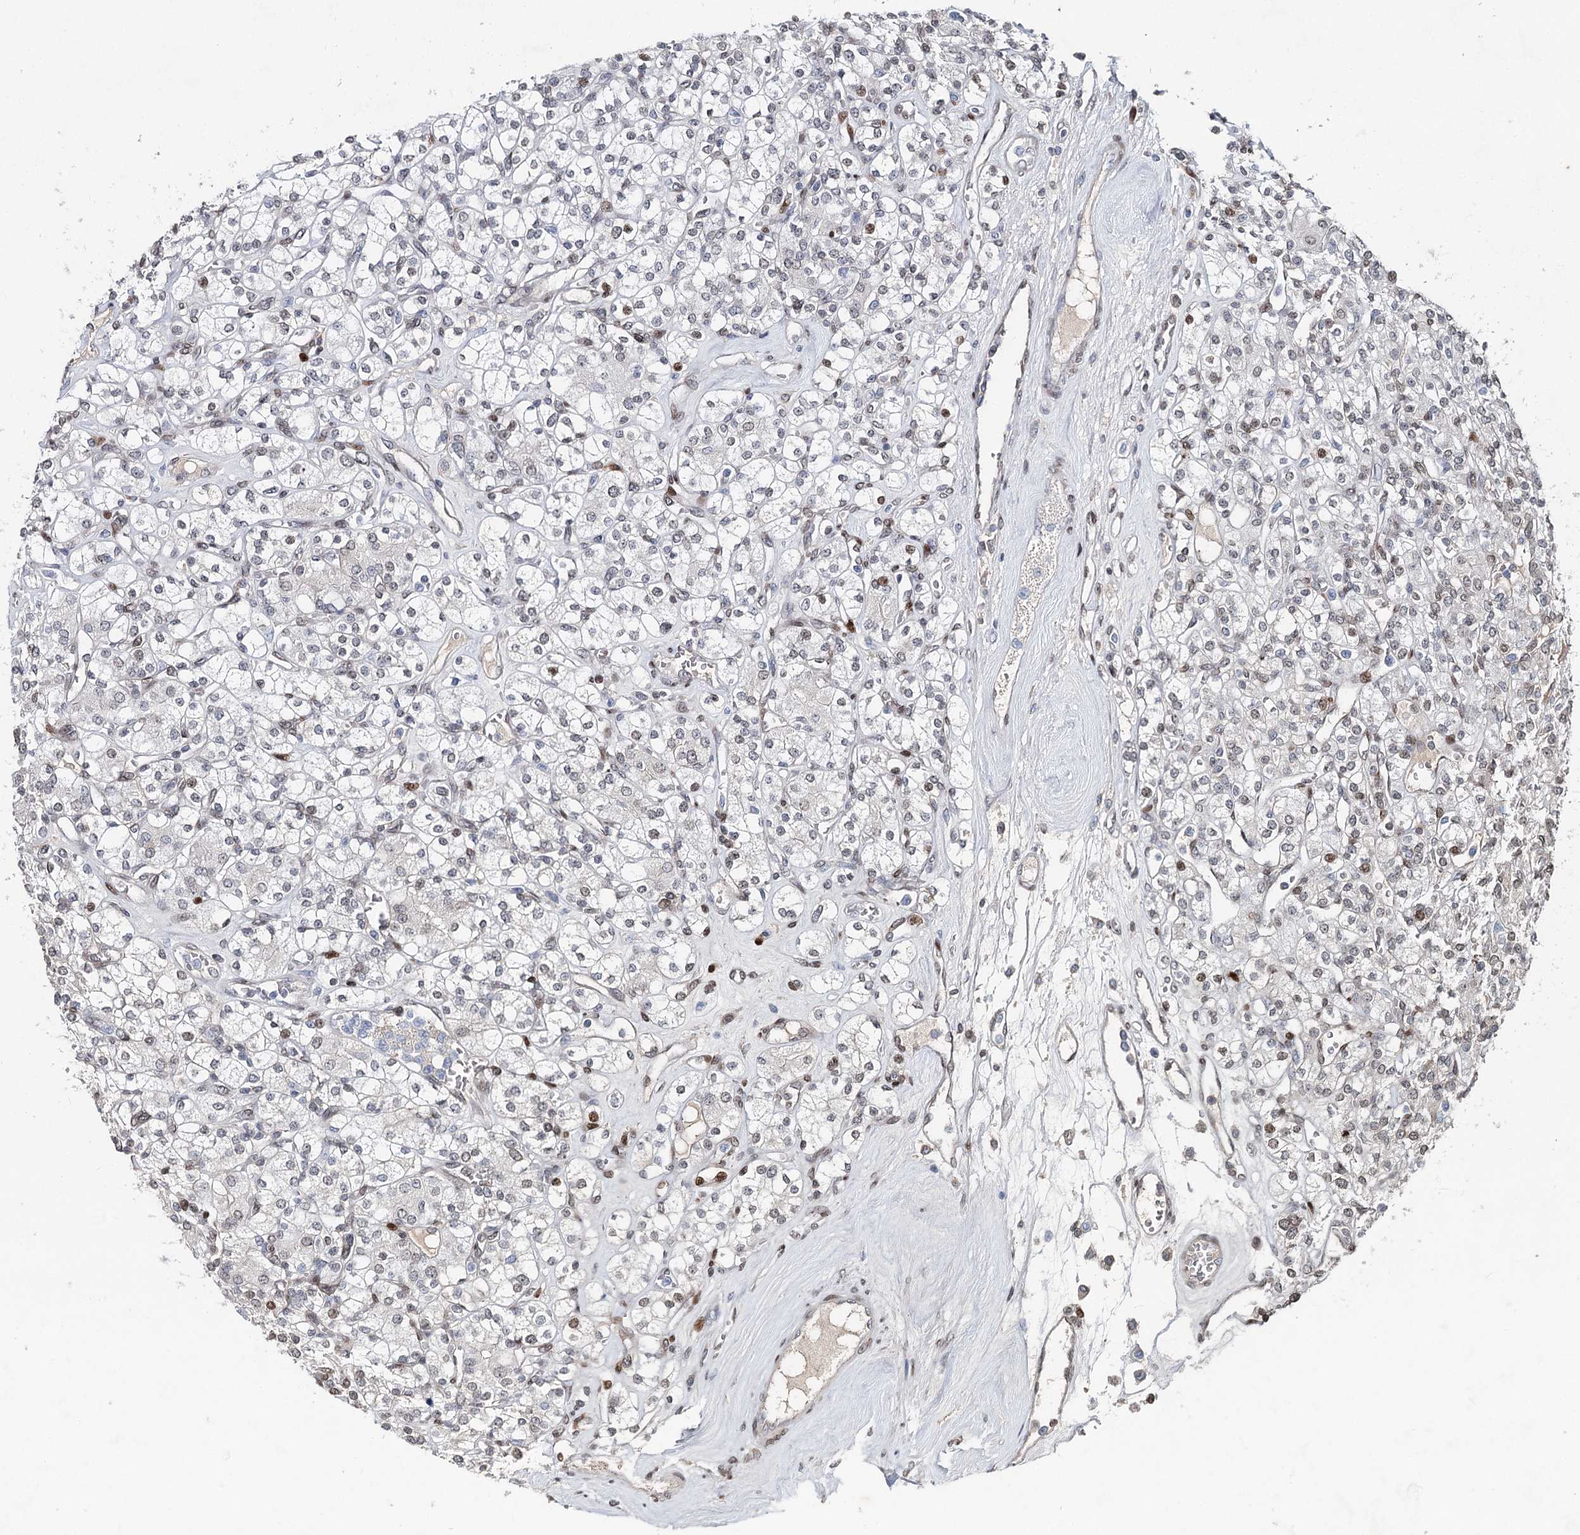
{"staining": {"intensity": "negative", "quantity": "none", "location": "none"}, "tissue": "renal cancer", "cell_type": "Tumor cells", "image_type": "cancer", "snomed": [{"axis": "morphology", "description": "Adenocarcinoma, NOS"}, {"axis": "topography", "description": "Kidney"}], "caption": "Immunohistochemistry histopathology image of neoplastic tissue: renal adenocarcinoma stained with DAB demonstrates no significant protein expression in tumor cells.", "gene": "FRMD4A", "patient": {"sex": "male", "age": 77}}